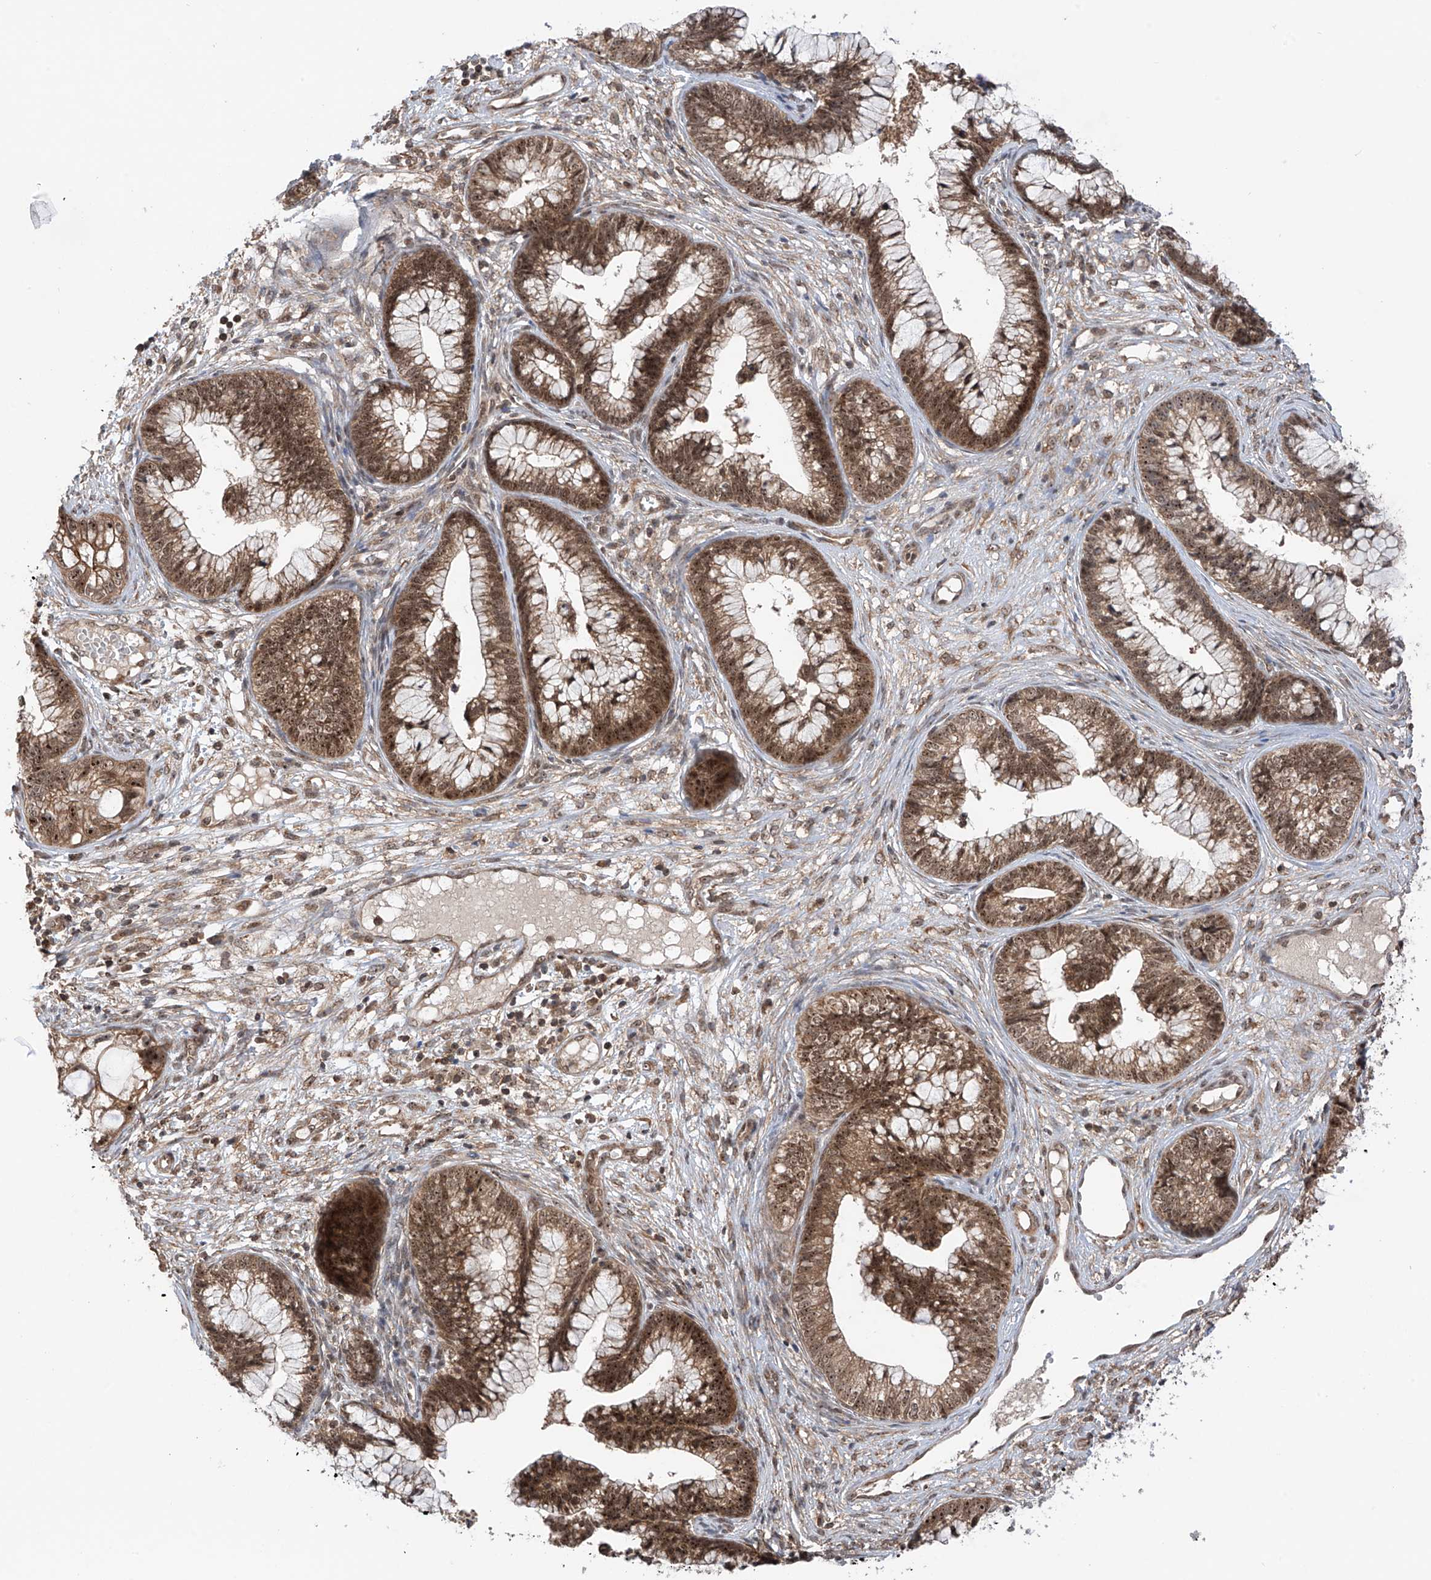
{"staining": {"intensity": "moderate", "quantity": ">75%", "location": "cytoplasmic/membranous,nuclear"}, "tissue": "cervical cancer", "cell_type": "Tumor cells", "image_type": "cancer", "snomed": [{"axis": "morphology", "description": "Adenocarcinoma, NOS"}, {"axis": "topography", "description": "Cervix"}], "caption": "Cervical cancer stained with DAB (3,3'-diaminobenzidine) IHC reveals medium levels of moderate cytoplasmic/membranous and nuclear positivity in about >75% of tumor cells. The protein of interest is stained brown, and the nuclei are stained in blue (DAB IHC with brightfield microscopy, high magnification).", "gene": "C1orf131", "patient": {"sex": "female", "age": 44}}